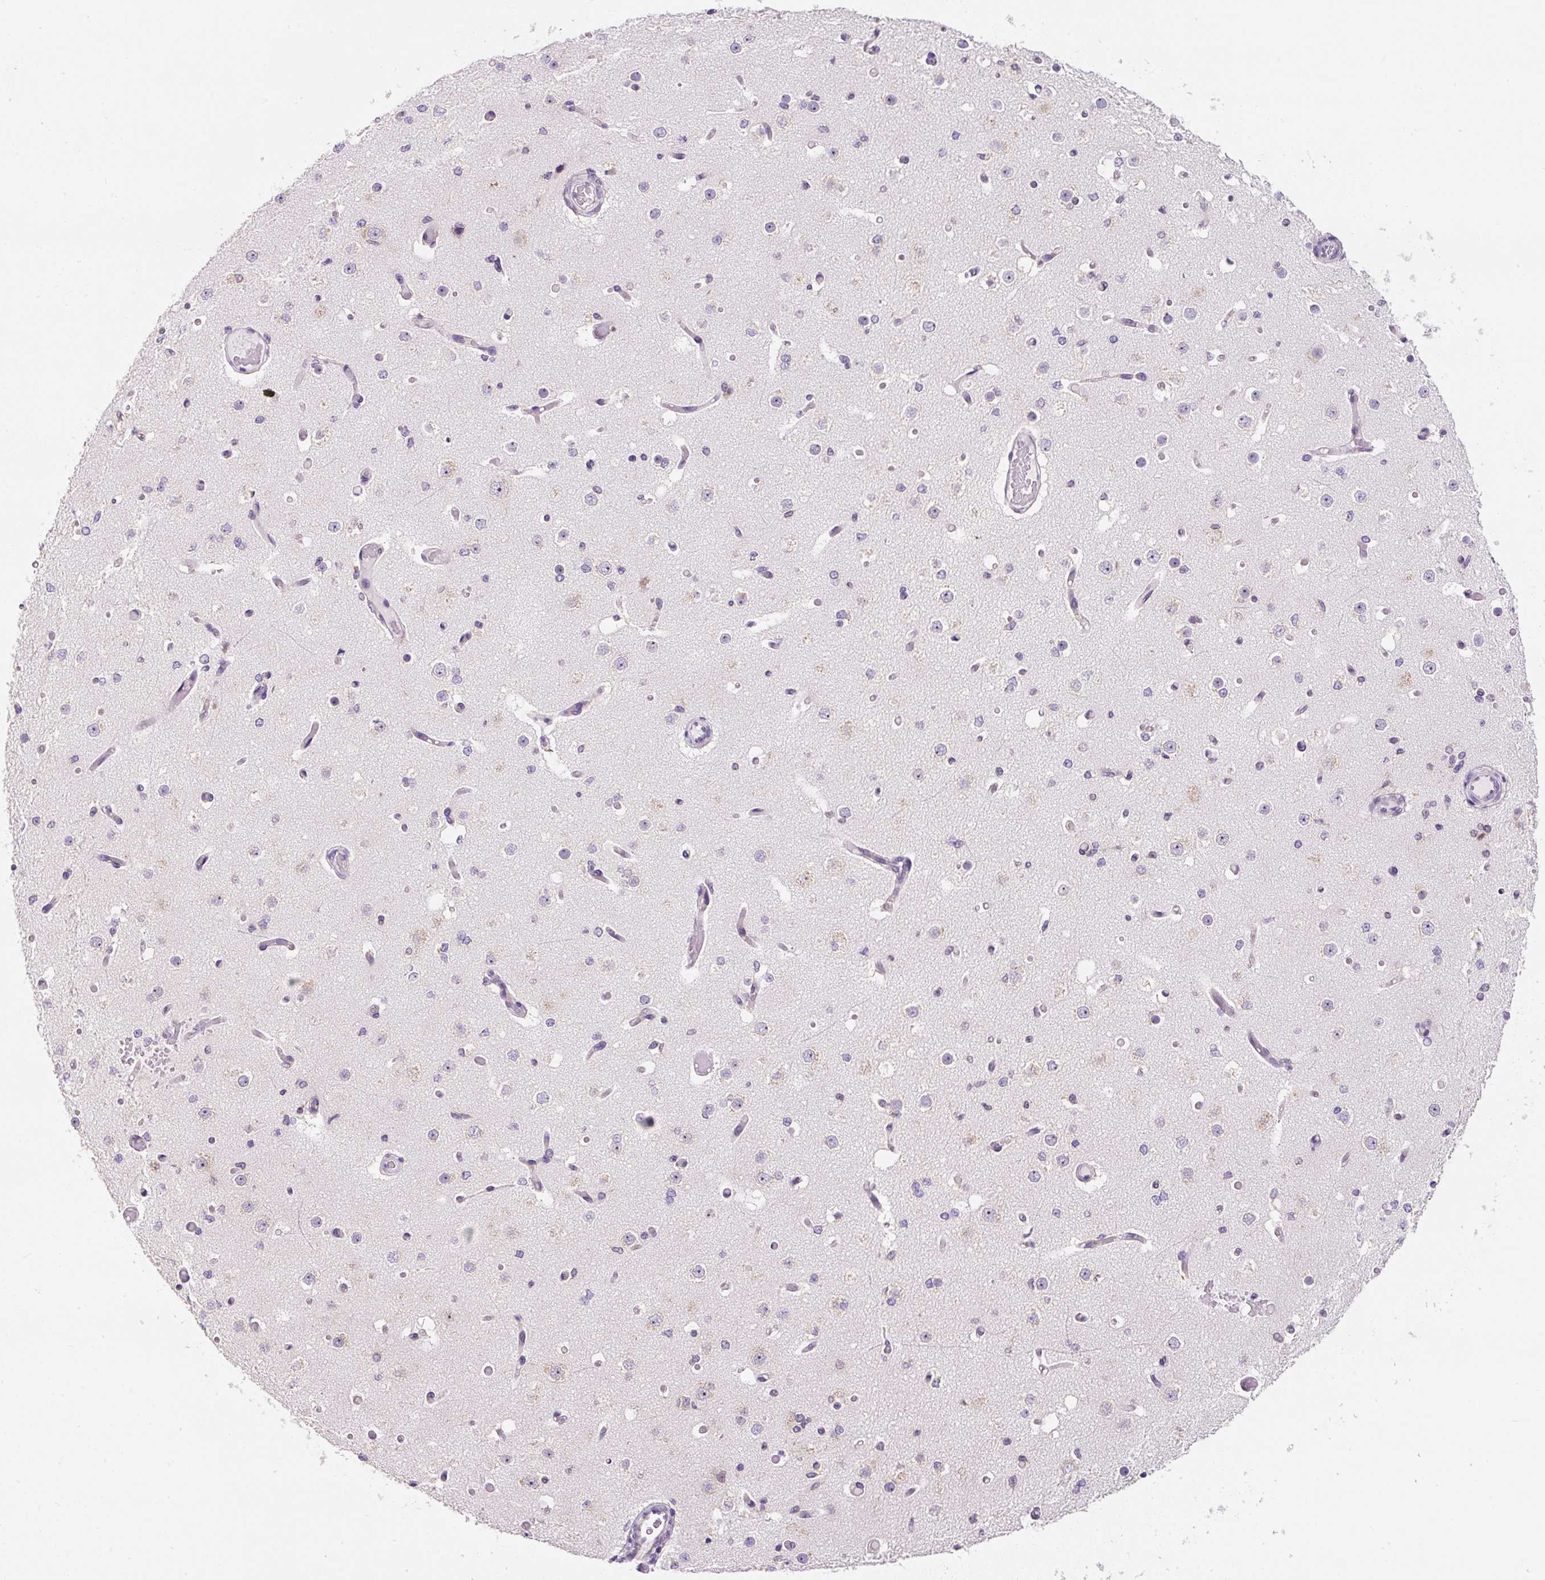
{"staining": {"intensity": "negative", "quantity": "none", "location": "none"}, "tissue": "cerebral cortex", "cell_type": "Endothelial cells", "image_type": "normal", "snomed": [{"axis": "morphology", "description": "Normal tissue, NOS"}, {"axis": "morphology", "description": "Inflammation, NOS"}, {"axis": "topography", "description": "Cerebral cortex"}], "caption": "Histopathology image shows no significant protein staining in endothelial cells of unremarkable cerebral cortex. (Brightfield microscopy of DAB (3,3'-diaminobenzidine) immunohistochemistry (IHC) at high magnification).", "gene": "DDOST", "patient": {"sex": "male", "age": 6}}